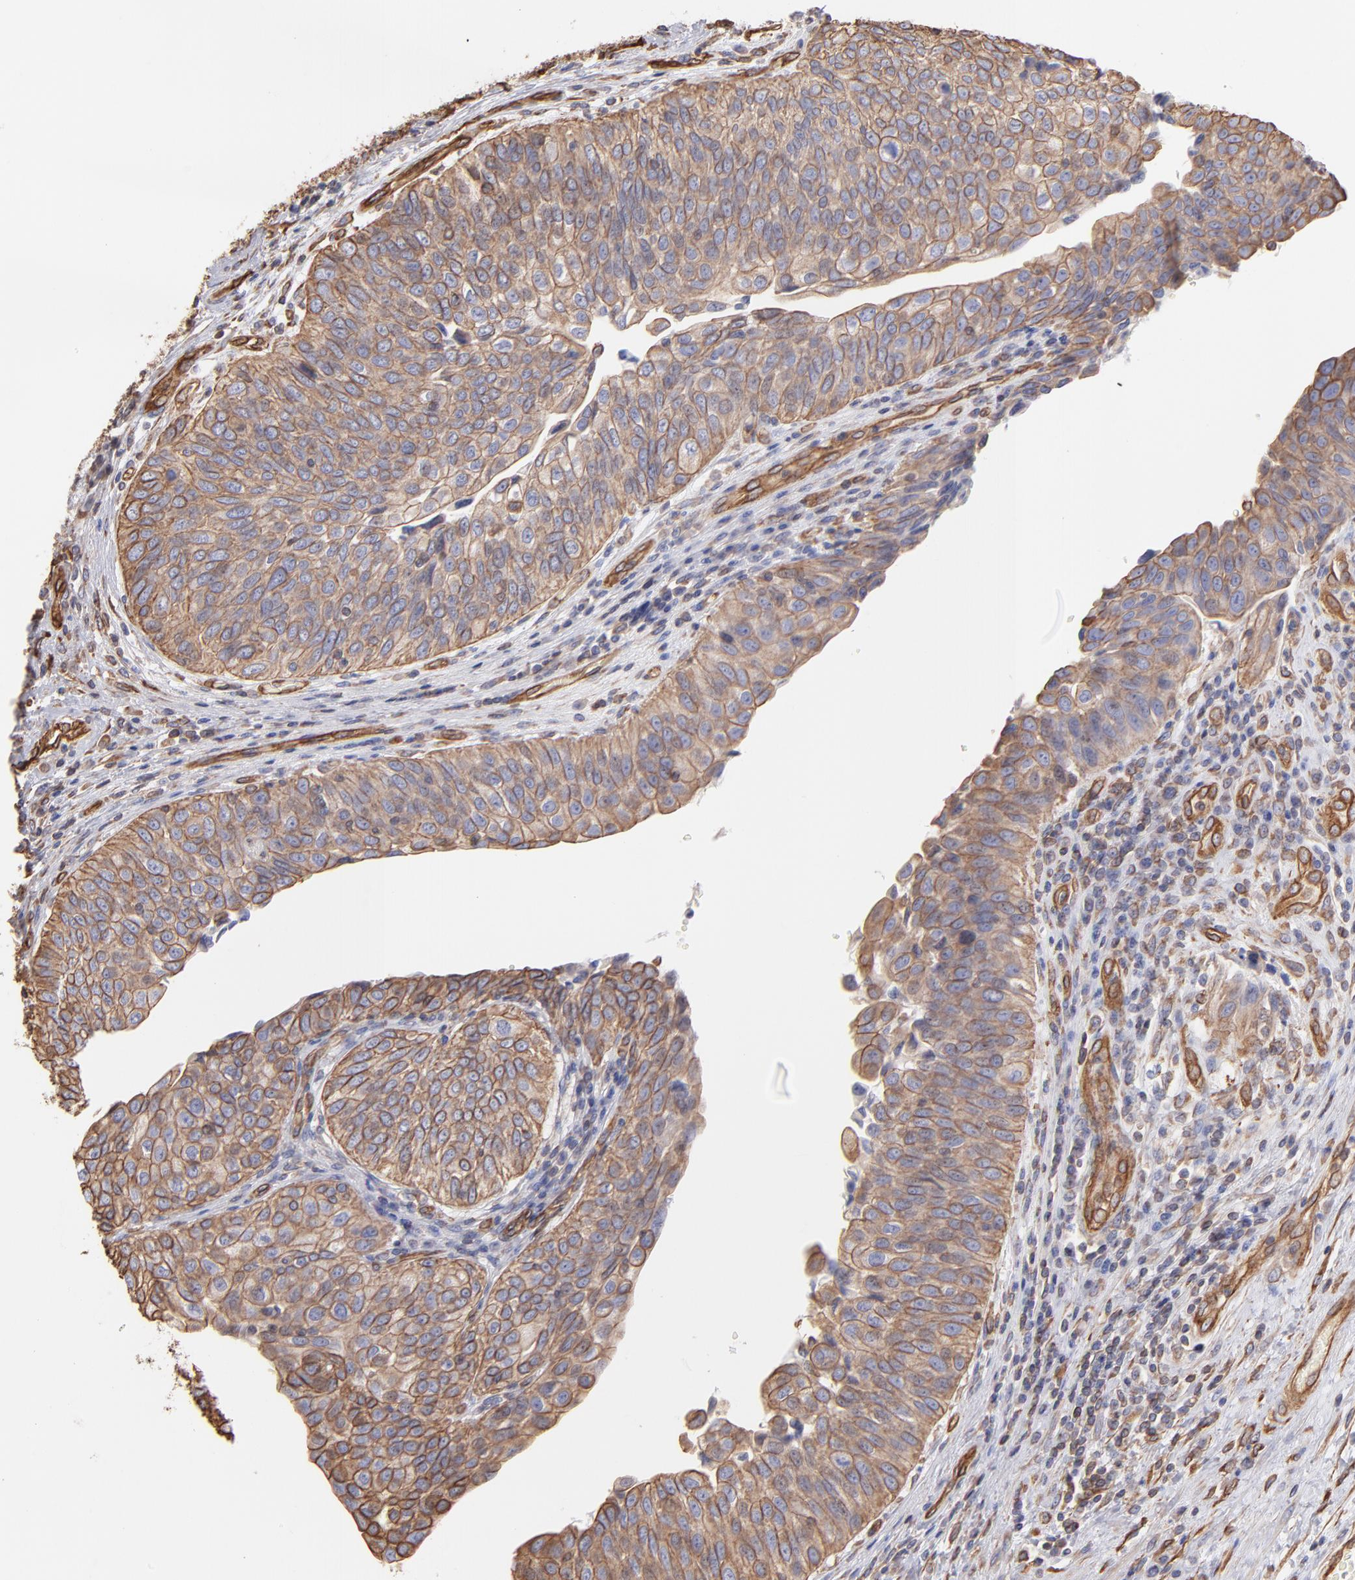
{"staining": {"intensity": "strong", "quantity": ">75%", "location": "cytoplasmic/membranous"}, "tissue": "urothelial cancer", "cell_type": "Tumor cells", "image_type": "cancer", "snomed": [{"axis": "morphology", "description": "Urothelial carcinoma, High grade"}, {"axis": "topography", "description": "Urinary bladder"}], "caption": "Strong cytoplasmic/membranous expression for a protein is seen in about >75% of tumor cells of urothelial carcinoma (high-grade) using immunohistochemistry.", "gene": "PLEC", "patient": {"sex": "male", "age": 50}}